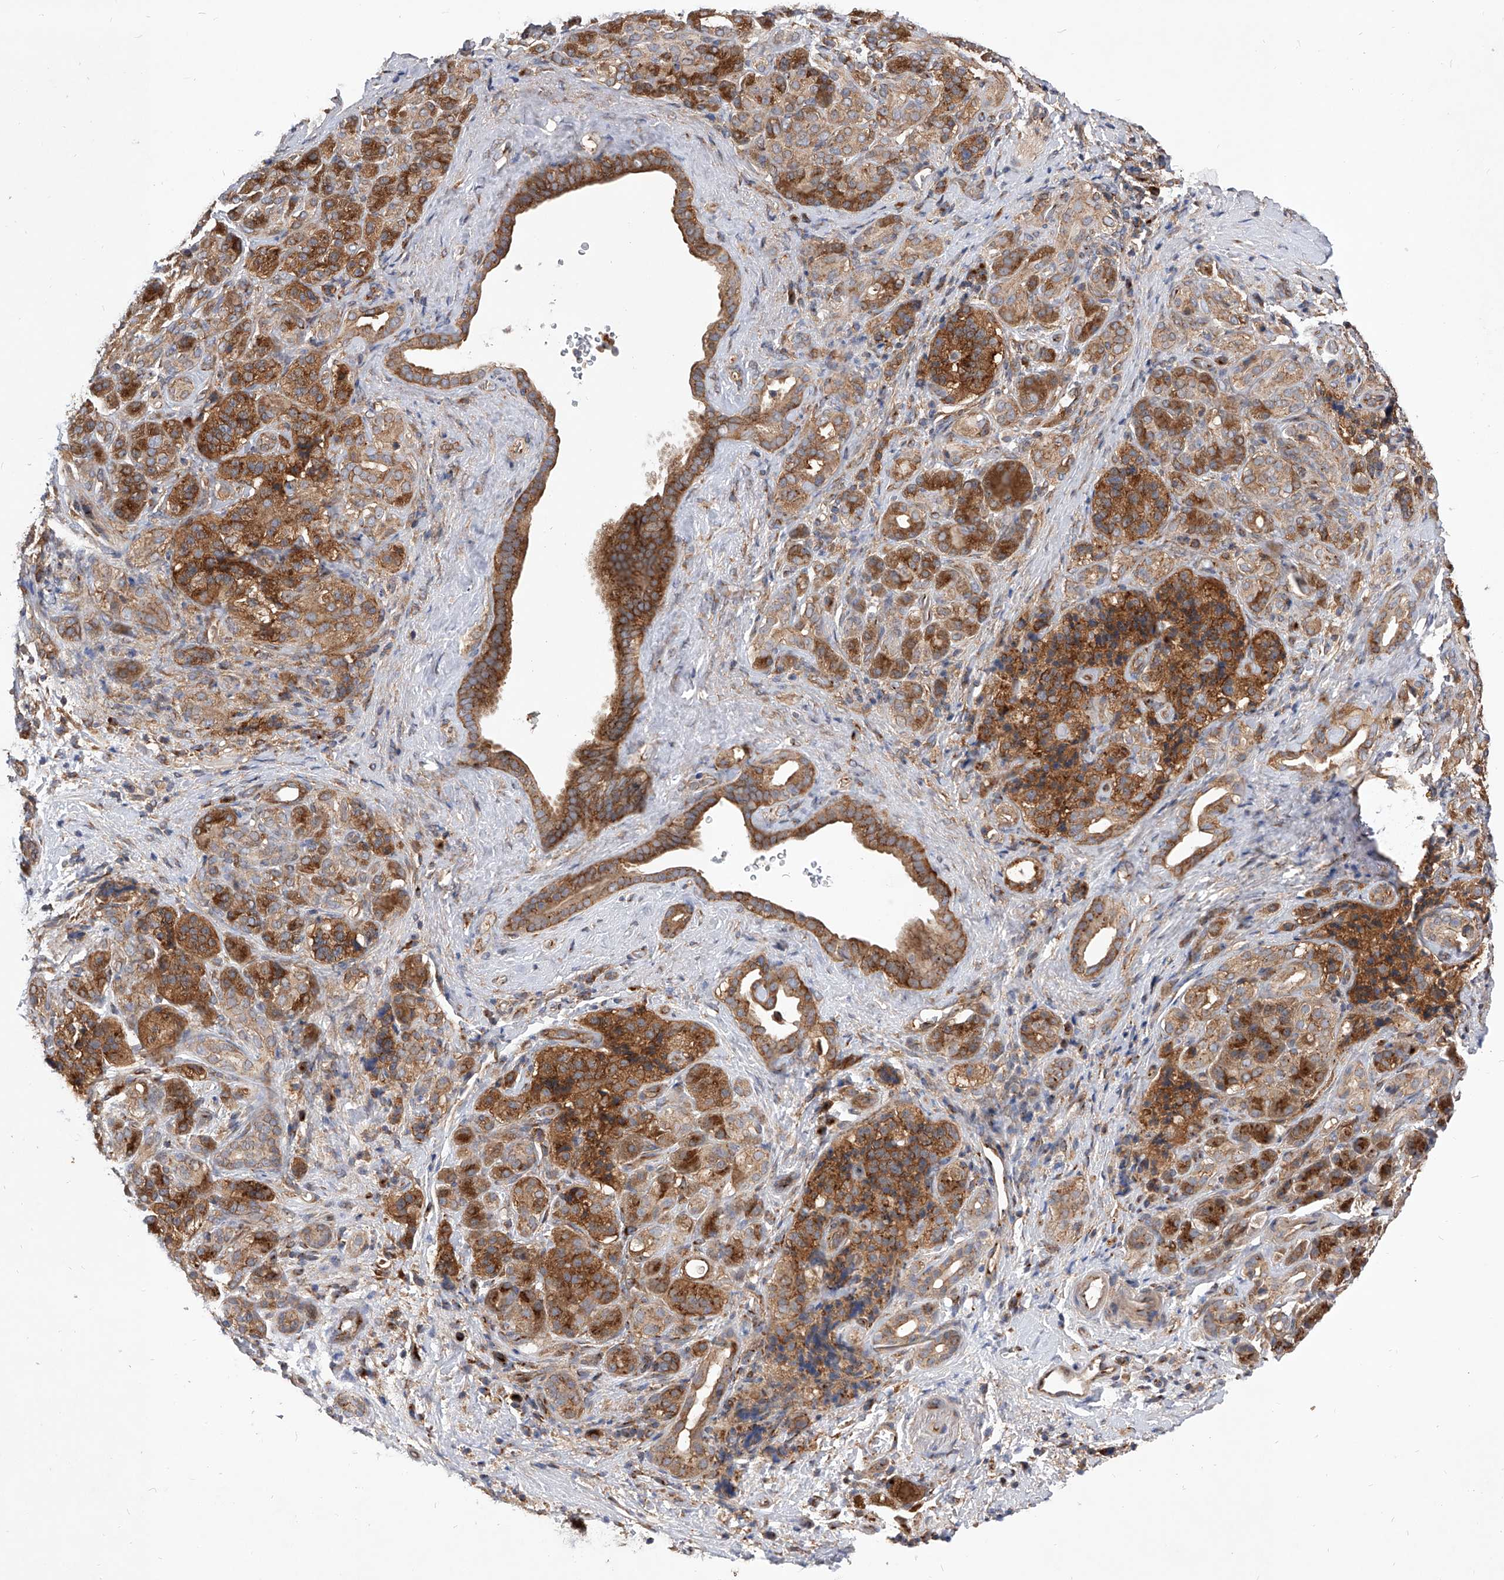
{"staining": {"intensity": "strong", "quantity": ">75%", "location": "cytoplasmic/membranous"}, "tissue": "pancreatic cancer", "cell_type": "Tumor cells", "image_type": "cancer", "snomed": [{"axis": "morphology", "description": "Adenocarcinoma, NOS"}, {"axis": "topography", "description": "Pancreas"}], "caption": "Tumor cells demonstrate high levels of strong cytoplasmic/membranous staining in about >75% of cells in human pancreatic cancer.", "gene": "CFAP410", "patient": {"sex": "male", "age": 78}}